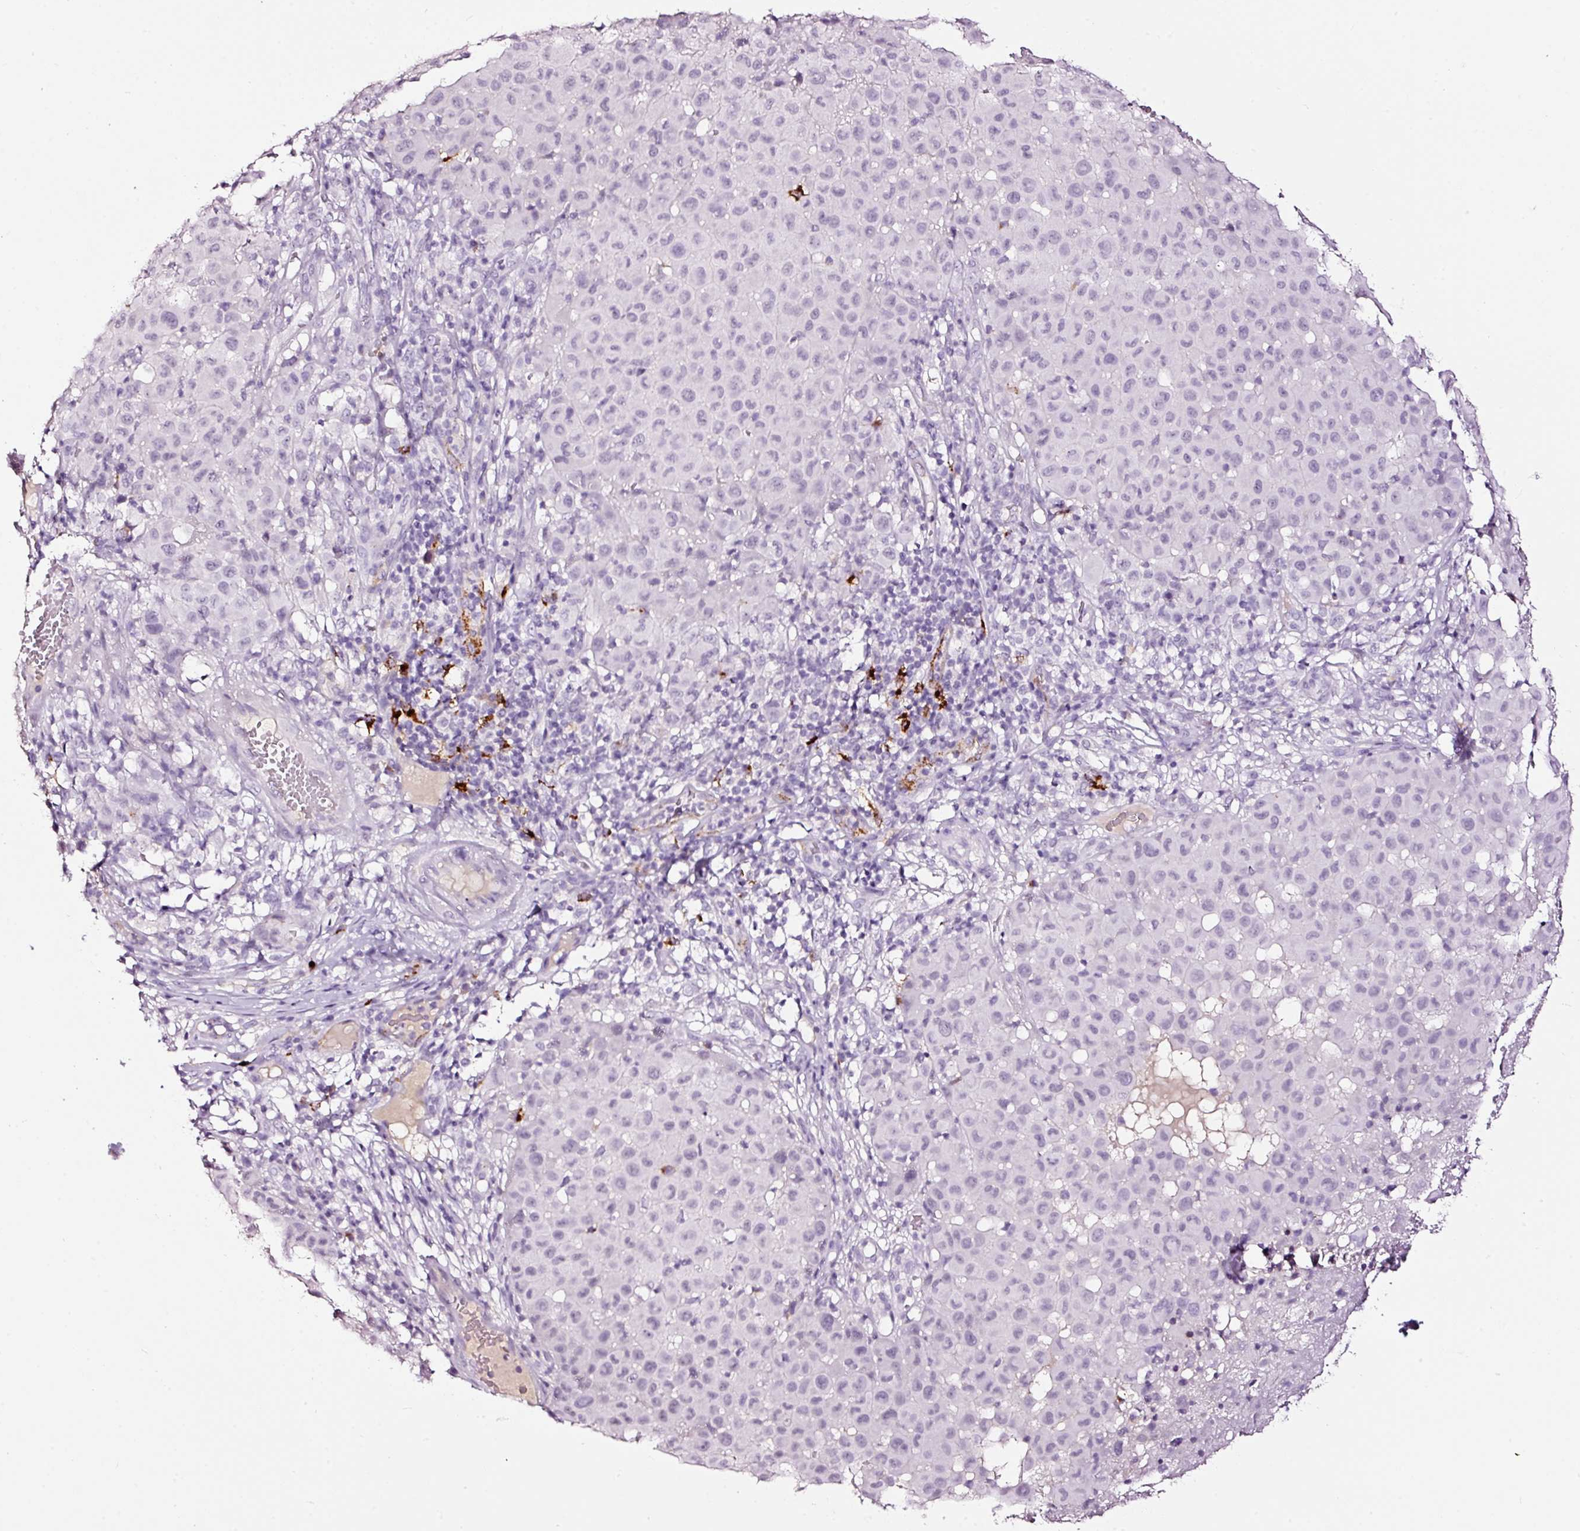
{"staining": {"intensity": "negative", "quantity": "none", "location": "none"}, "tissue": "melanoma", "cell_type": "Tumor cells", "image_type": "cancer", "snomed": [{"axis": "morphology", "description": "Malignant melanoma, NOS"}, {"axis": "topography", "description": "Skin"}], "caption": "Protein analysis of malignant melanoma reveals no significant expression in tumor cells.", "gene": "LAMP3", "patient": {"sex": "male", "age": 73}}